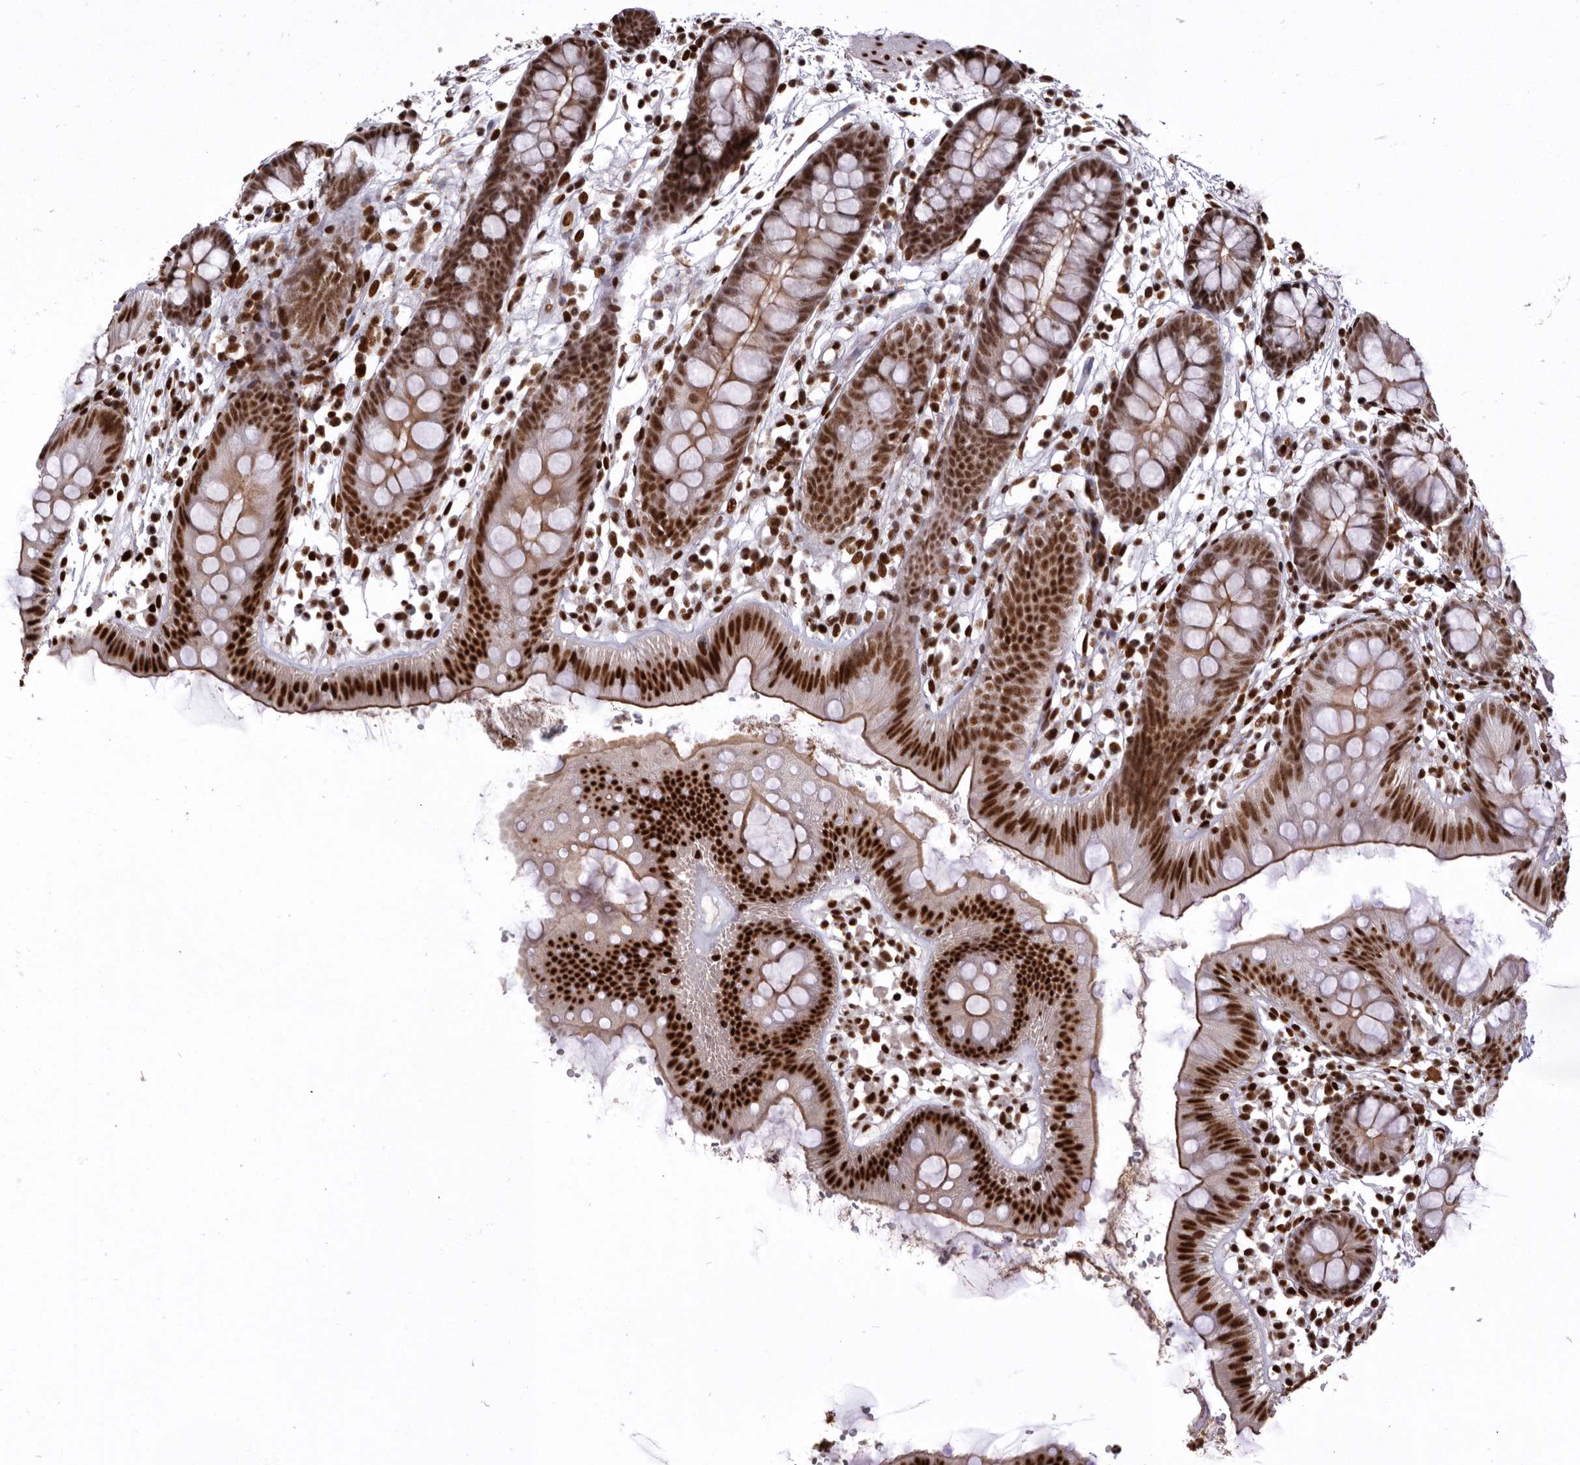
{"staining": {"intensity": "strong", "quantity": ">75%", "location": "nuclear"}, "tissue": "colon", "cell_type": "Endothelial cells", "image_type": "normal", "snomed": [{"axis": "morphology", "description": "Normal tissue, NOS"}, {"axis": "topography", "description": "Colon"}], "caption": "Colon stained with immunohistochemistry (IHC) shows strong nuclear expression in approximately >75% of endothelial cells.", "gene": "CHTOP", "patient": {"sex": "male", "age": 56}}